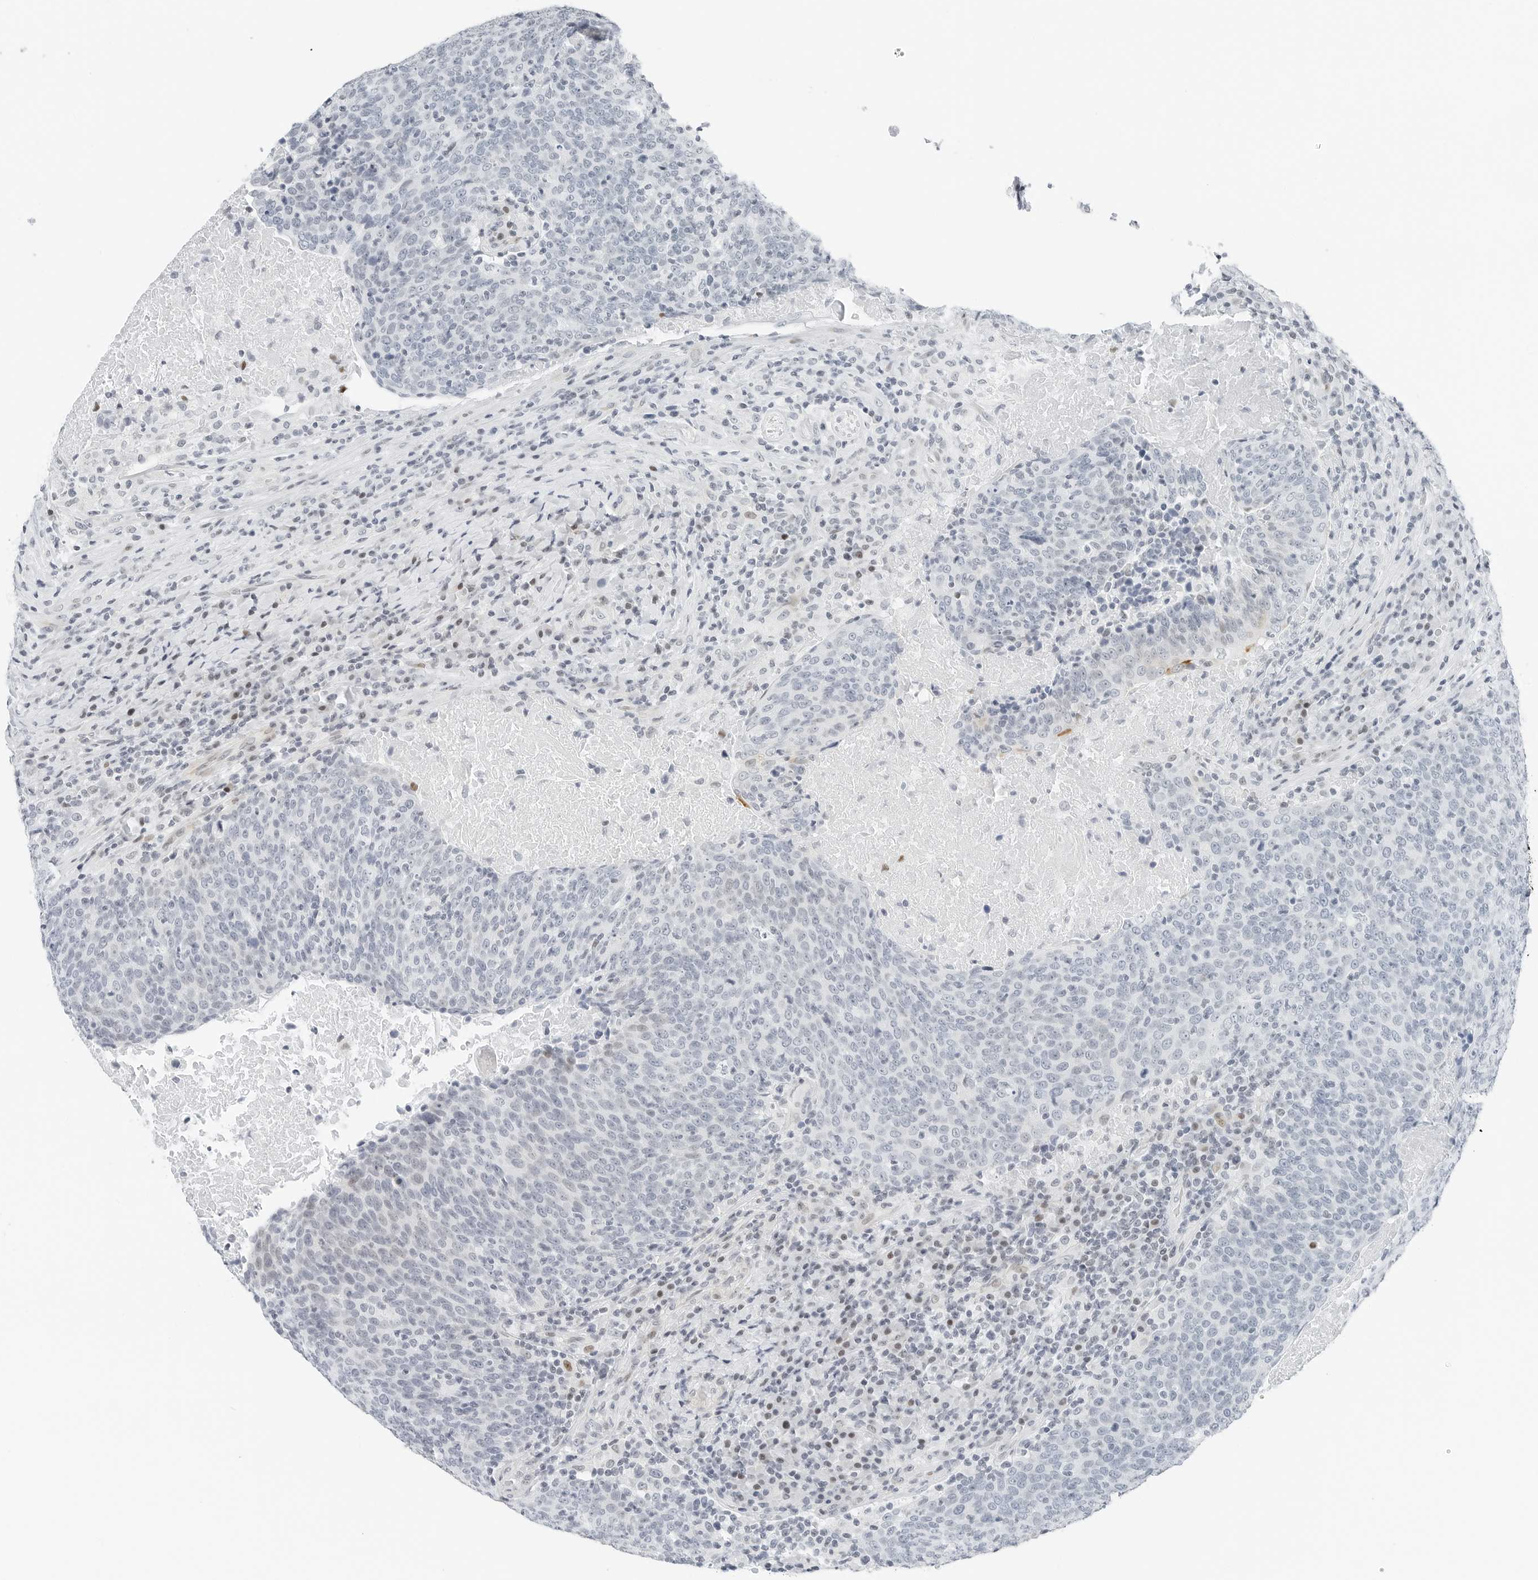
{"staining": {"intensity": "negative", "quantity": "none", "location": "none"}, "tissue": "head and neck cancer", "cell_type": "Tumor cells", "image_type": "cancer", "snomed": [{"axis": "morphology", "description": "Squamous cell carcinoma, NOS"}, {"axis": "morphology", "description": "Squamous cell carcinoma, metastatic, NOS"}, {"axis": "topography", "description": "Lymph node"}, {"axis": "topography", "description": "Head-Neck"}], "caption": "Tumor cells are negative for brown protein staining in metastatic squamous cell carcinoma (head and neck).", "gene": "NTMT2", "patient": {"sex": "male", "age": 62}}